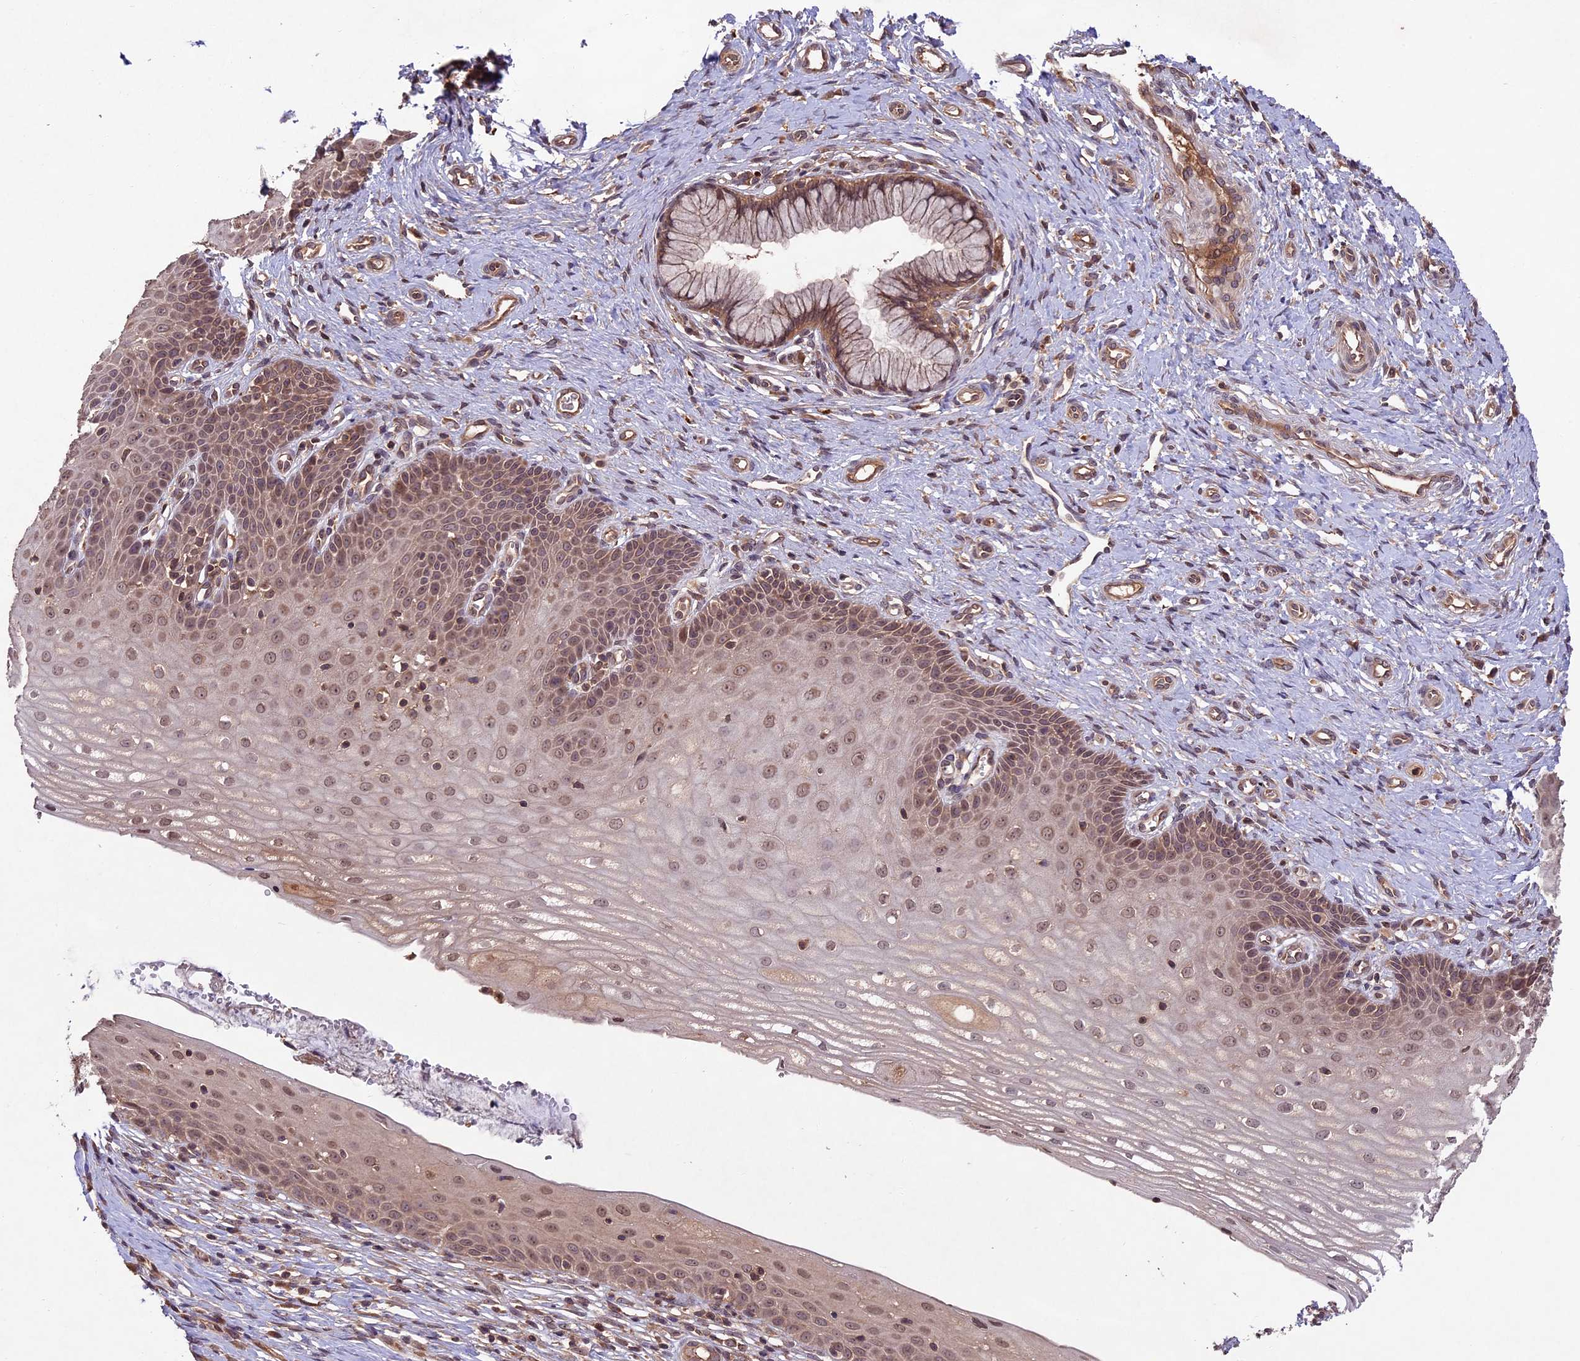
{"staining": {"intensity": "moderate", "quantity": ">75%", "location": "cytoplasmic/membranous"}, "tissue": "cervix", "cell_type": "Glandular cells", "image_type": "normal", "snomed": [{"axis": "morphology", "description": "Normal tissue, NOS"}, {"axis": "topography", "description": "Cervix"}], "caption": "Protein positivity by immunohistochemistry exhibits moderate cytoplasmic/membranous staining in approximately >75% of glandular cells in normal cervix. (DAB (3,3'-diaminobenzidine) = brown stain, brightfield microscopy at high magnification).", "gene": "CHAC1", "patient": {"sex": "female", "age": 36}}